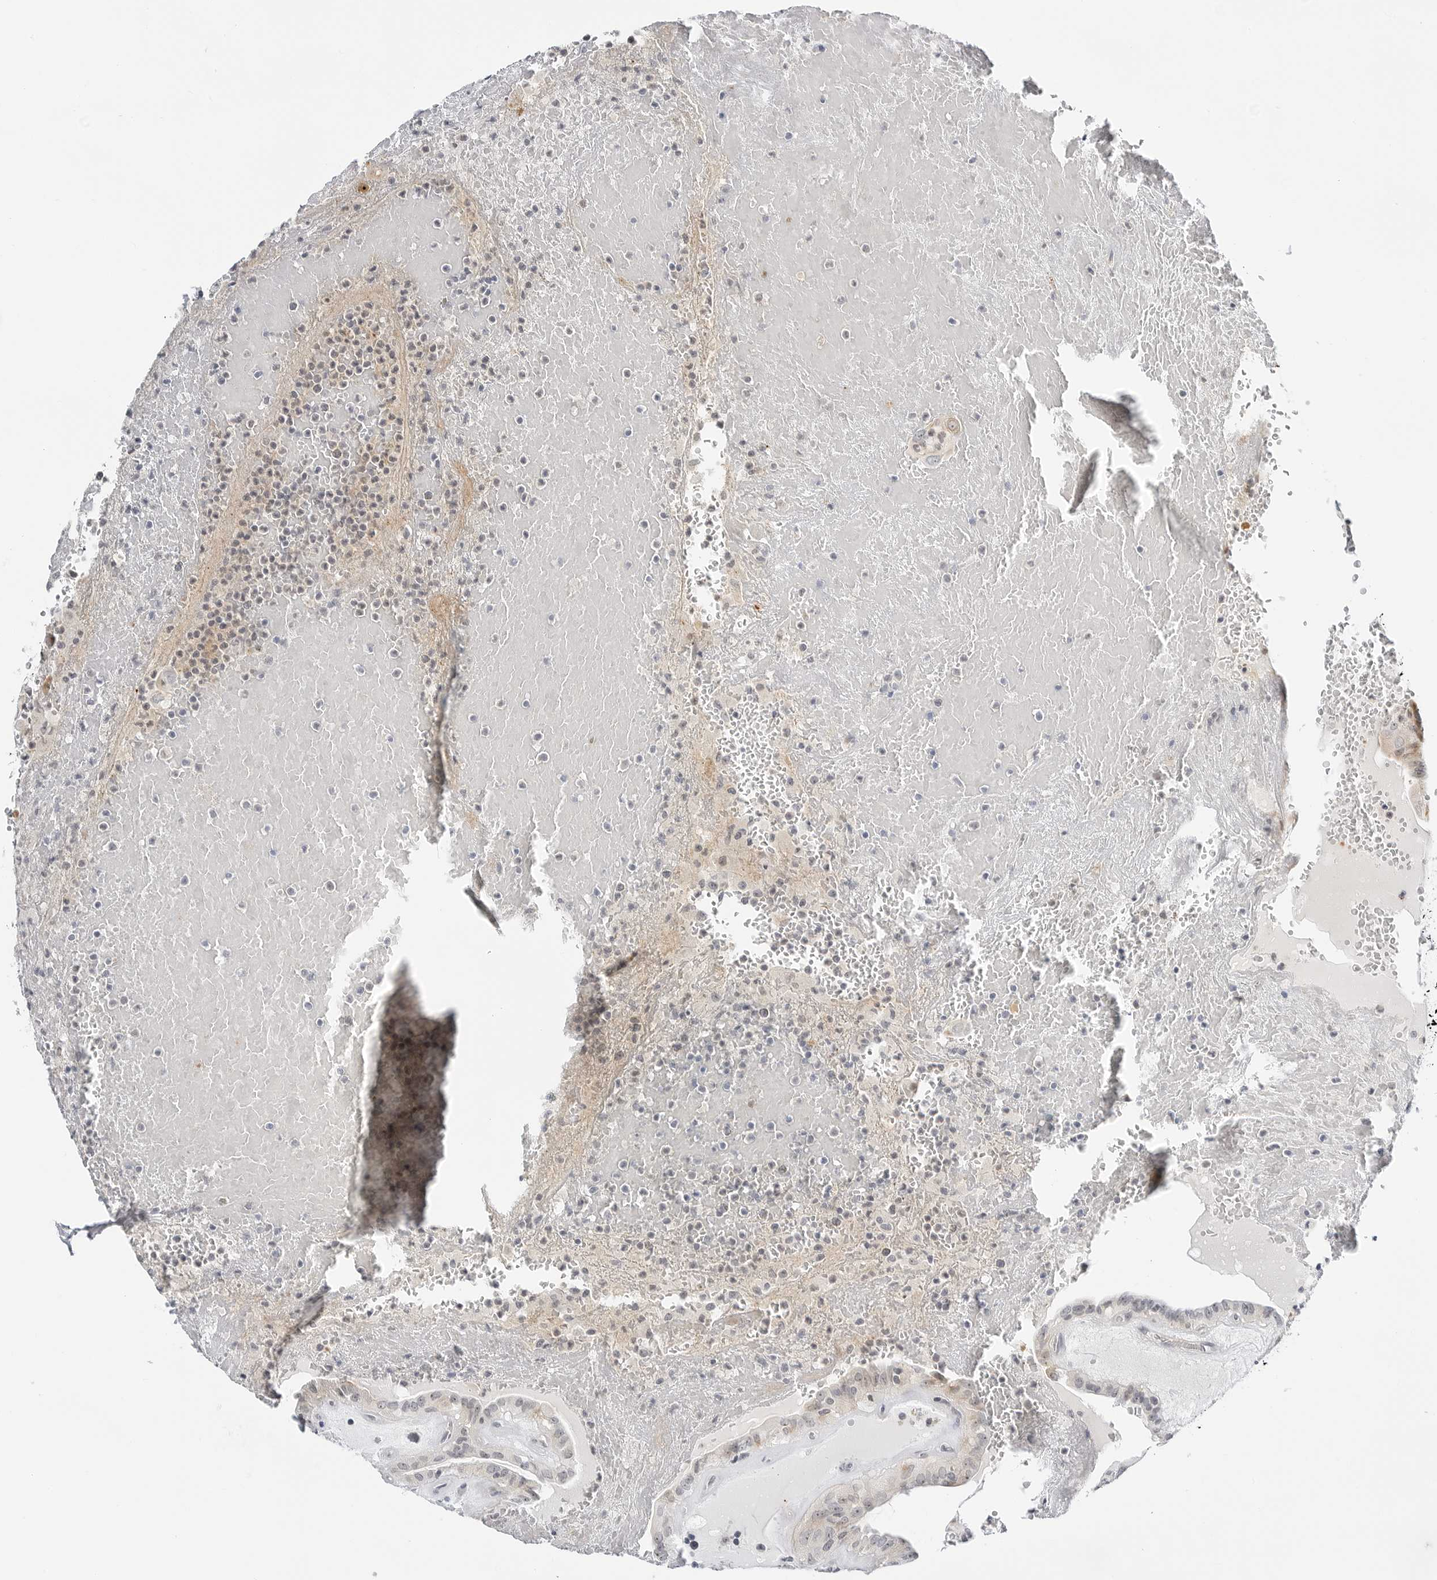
{"staining": {"intensity": "weak", "quantity": "25%-75%", "location": "cytoplasmic/membranous"}, "tissue": "thyroid cancer", "cell_type": "Tumor cells", "image_type": "cancer", "snomed": [{"axis": "morphology", "description": "Papillary adenocarcinoma, NOS"}, {"axis": "topography", "description": "Thyroid gland"}], "caption": "Thyroid cancer (papillary adenocarcinoma) stained for a protein reveals weak cytoplasmic/membranous positivity in tumor cells.", "gene": "MAP2K5", "patient": {"sex": "male", "age": 77}}